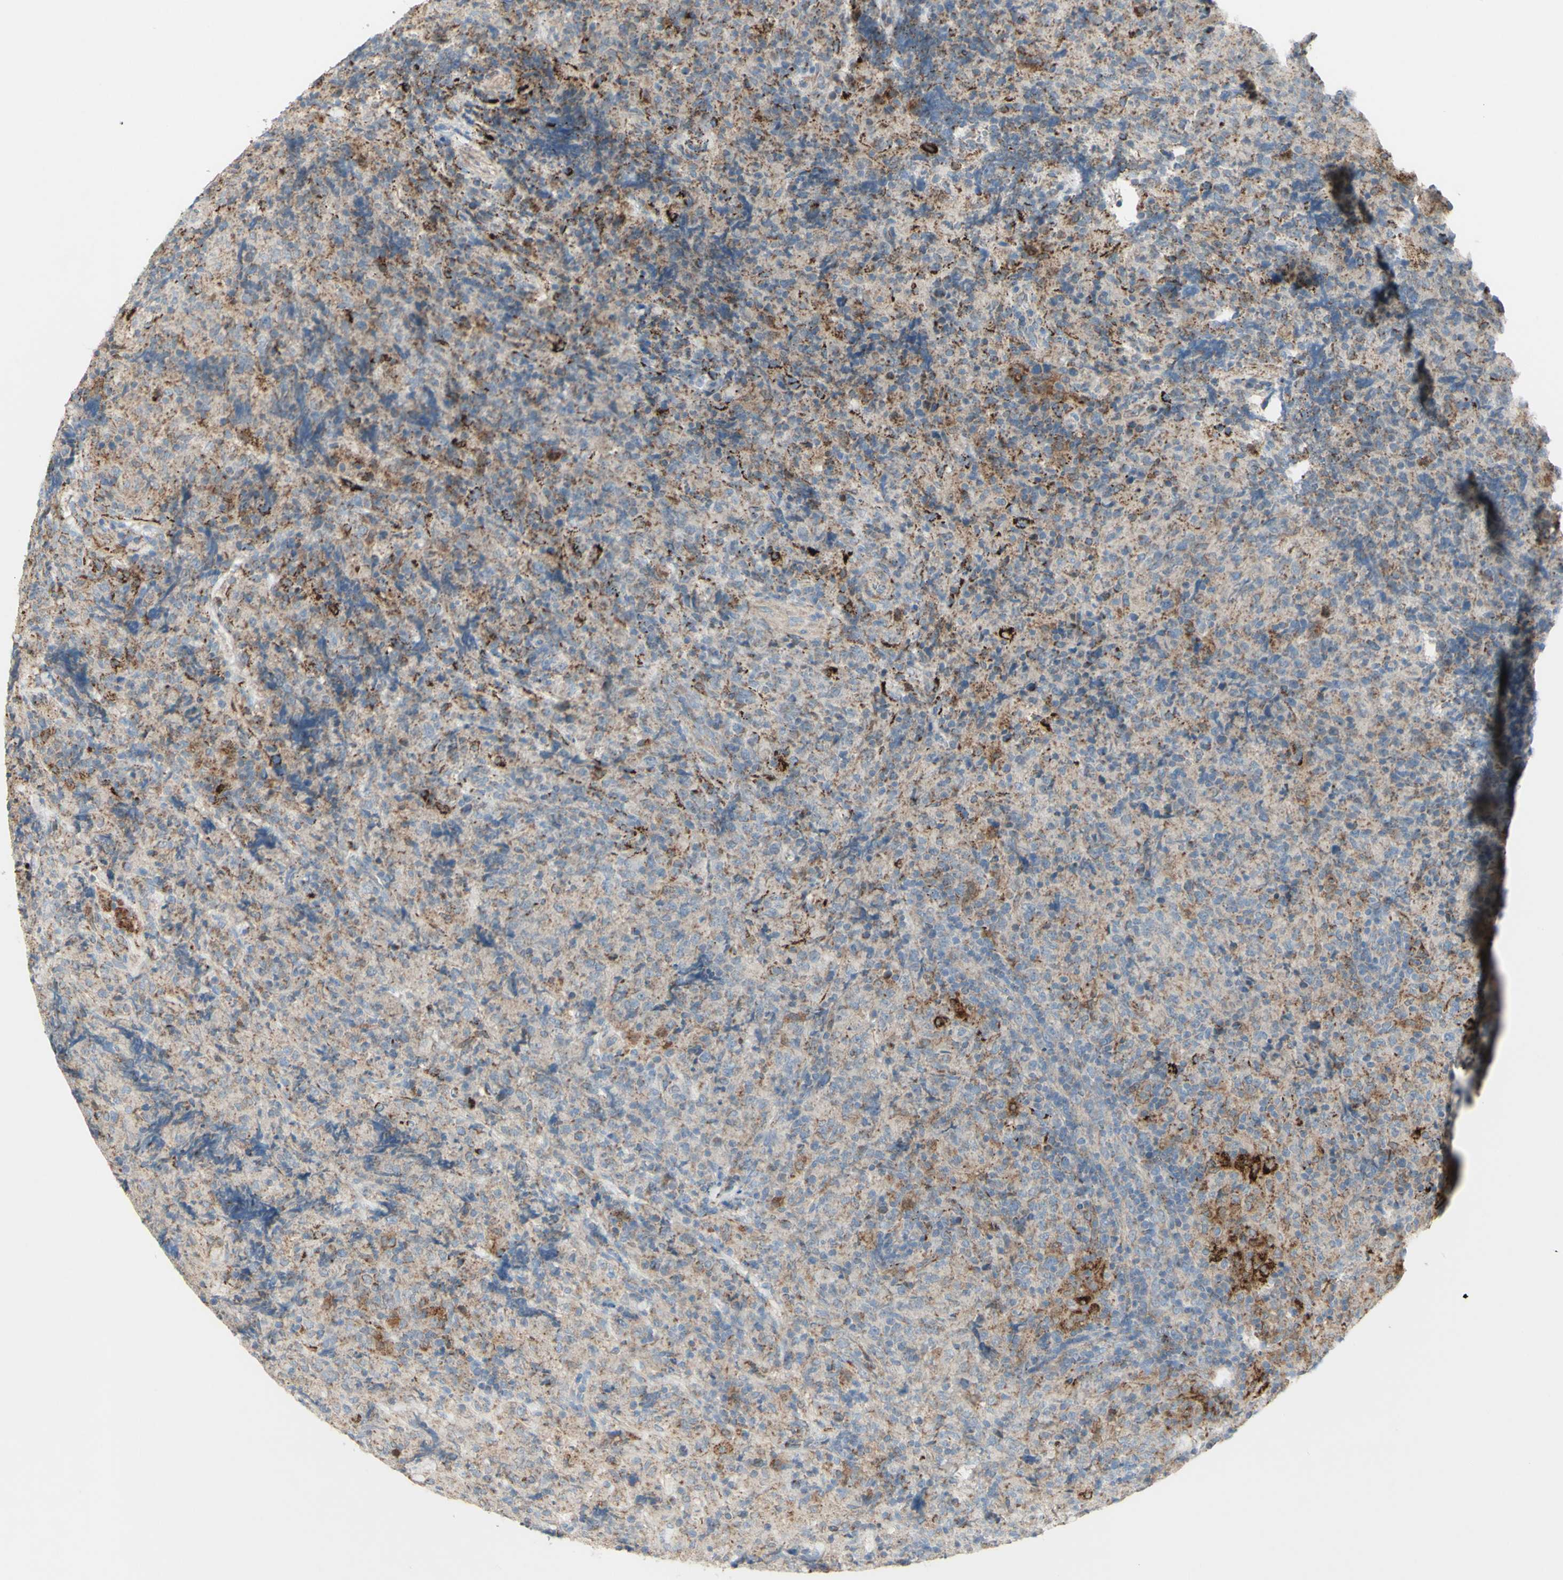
{"staining": {"intensity": "weak", "quantity": "<25%", "location": "cytoplasmic/membranous"}, "tissue": "lymphoma", "cell_type": "Tumor cells", "image_type": "cancer", "snomed": [{"axis": "morphology", "description": "Malignant lymphoma, non-Hodgkin's type, High grade"}, {"axis": "topography", "description": "Tonsil"}], "caption": "Image shows no significant protein positivity in tumor cells of high-grade malignant lymphoma, non-Hodgkin's type.", "gene": "CNTNAP1", "patient": {"sex": "female", "age": 36}}